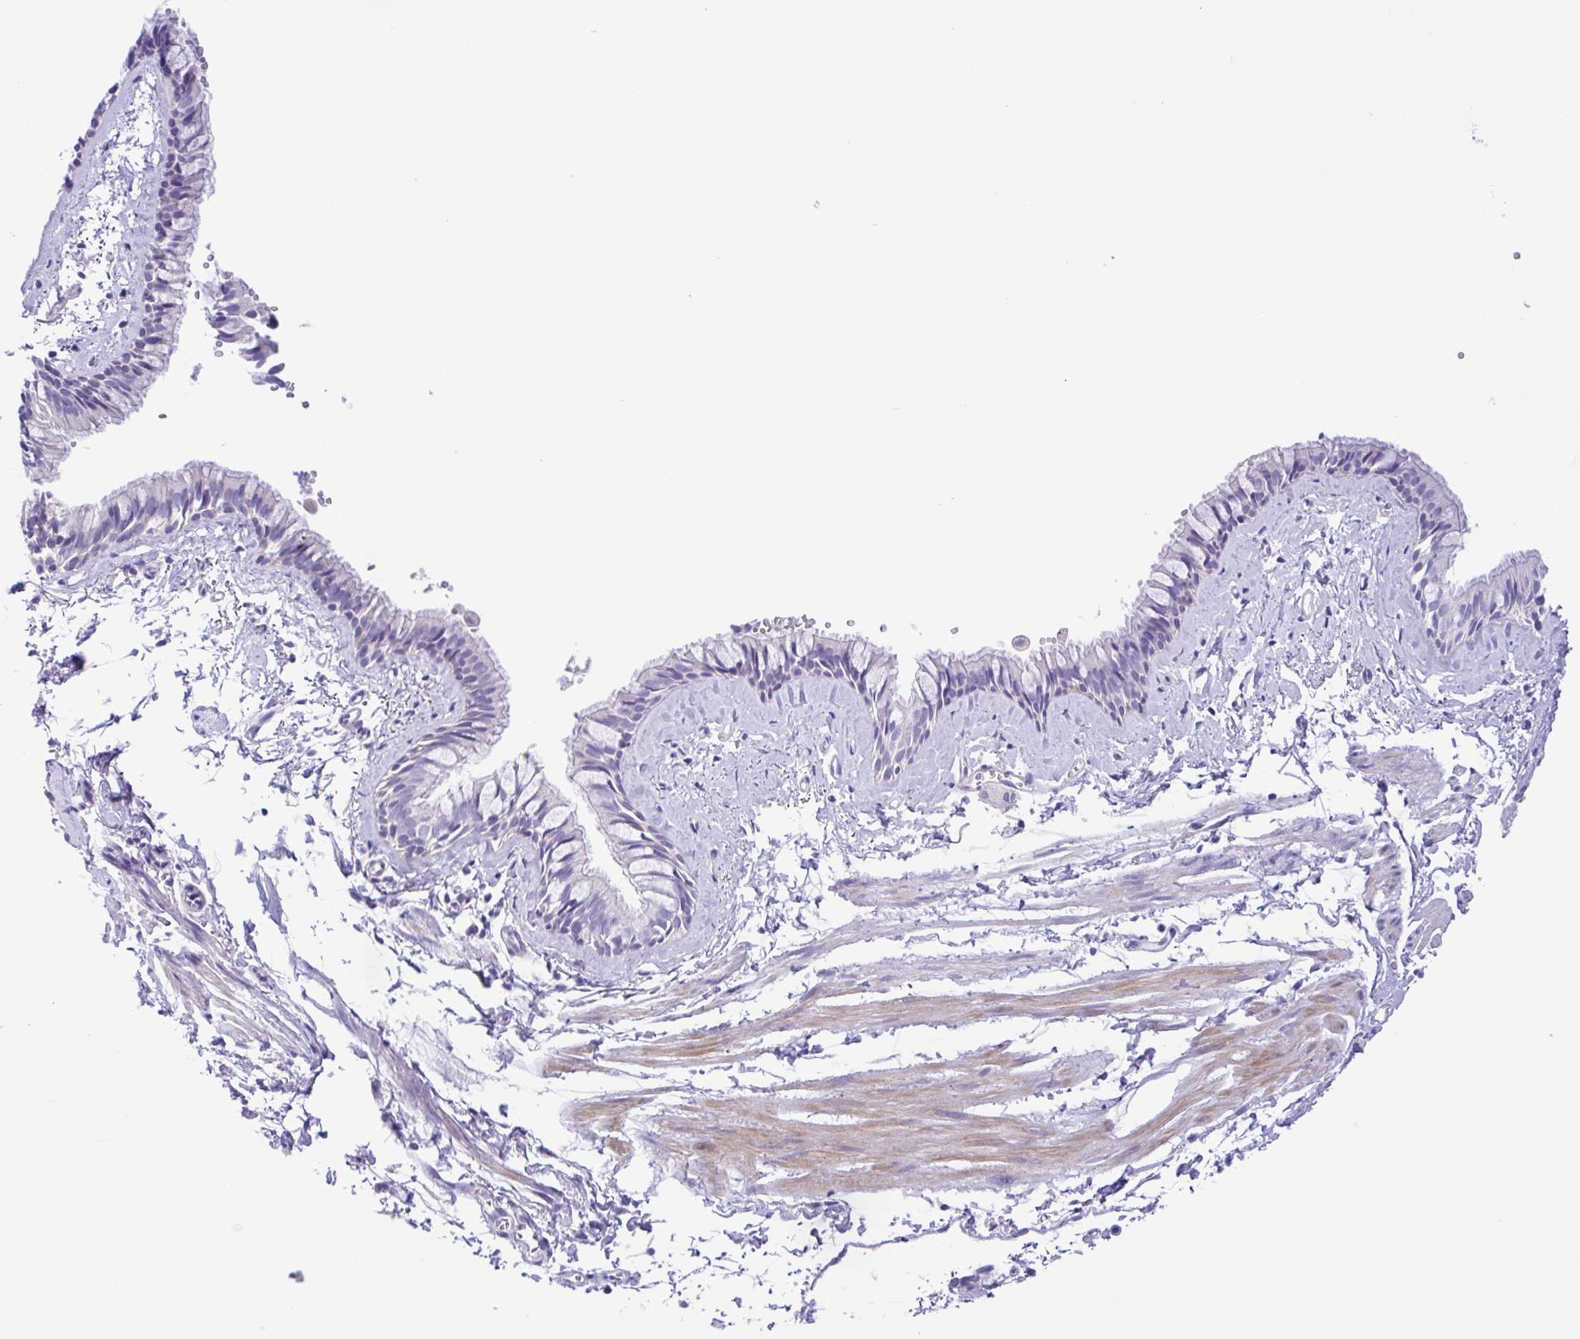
{"staining": {"intensity": "negative", "quantity": "none", "location": "none"}, "tissue": "bronchus", "cell_type": "Respiratory epithelial cells", "image_type": "normal", "snomed": [{"axis": "morphology", "description": "Normal tissue, NOS"}, {"axis": "topography", "description": "Bronchus"}], "caption": "Normal bronchus was stained to show a protein in brown. There is no significant positivity in respiratory epithelial cells. (DAB (3,3'-diaminobenzidine) IHC, high magnification).", "gene": "ISM2", "patient": {"sex": "female", "age": 59}}